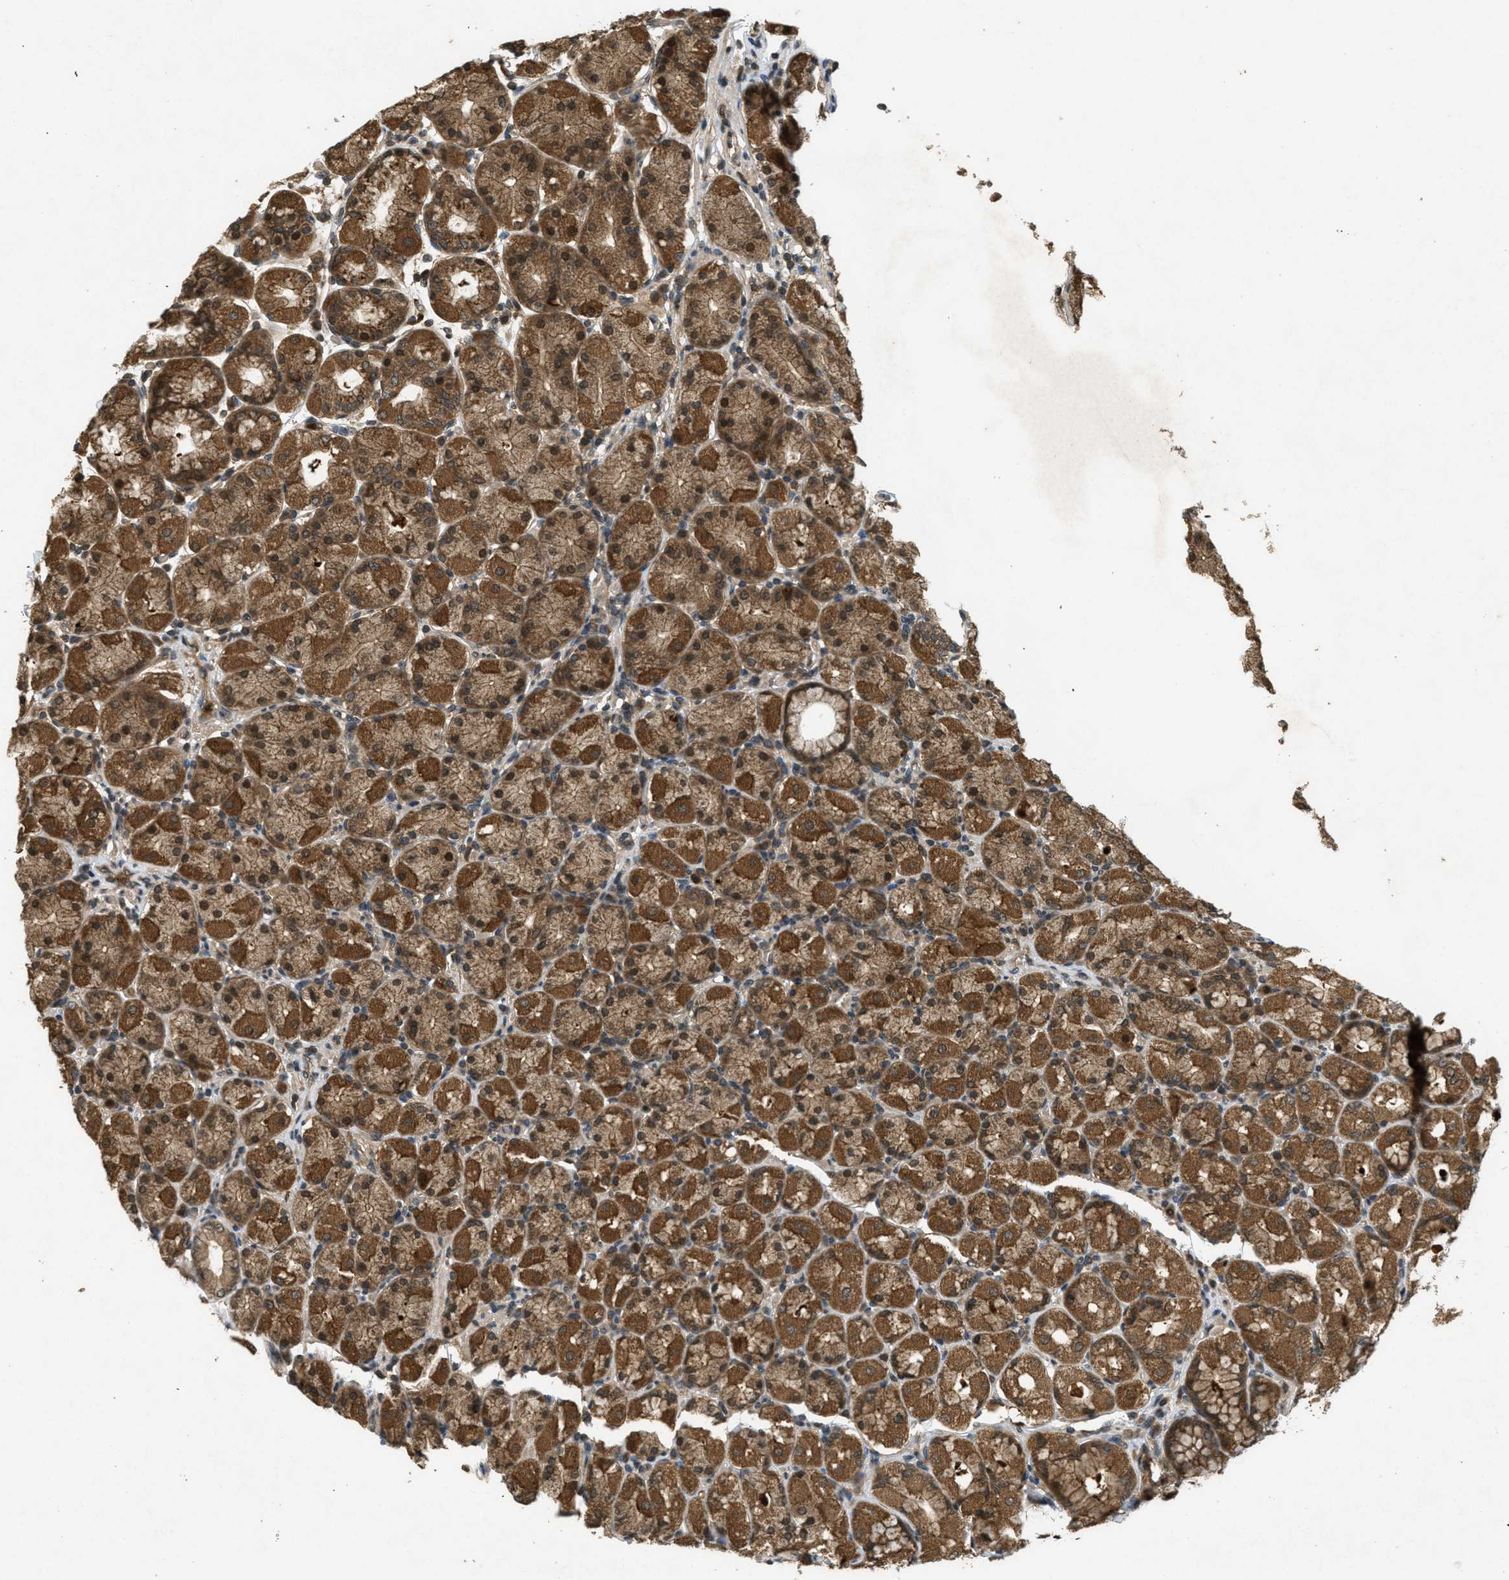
{"staining": {"intensity": "strong", "quantity": ">75%", "location": "cytoplasmic/membranous,nuclear"}, "tissue": "stomach", "cell_type": "Glandular cells", "image_type": "normal", "snomed": [{"axis": "morphology", "description": "Normal tissue, NOS"}, {"axis": "topography", "description": "Stomach, upper"}], "caption": "A high-resolution photomicrograph shows immunohistochemistry (IHC) staining of normal stomach, which demonstrates strong cytoplasmic/membranous,nuclear staining in approximately >75% of glandular cells. Immunohistochemistry stains the protein of interest in brown and the nuclei are stained blue.", "gene": "ATG7", "patient": {"sex": "male", "age": 68}}